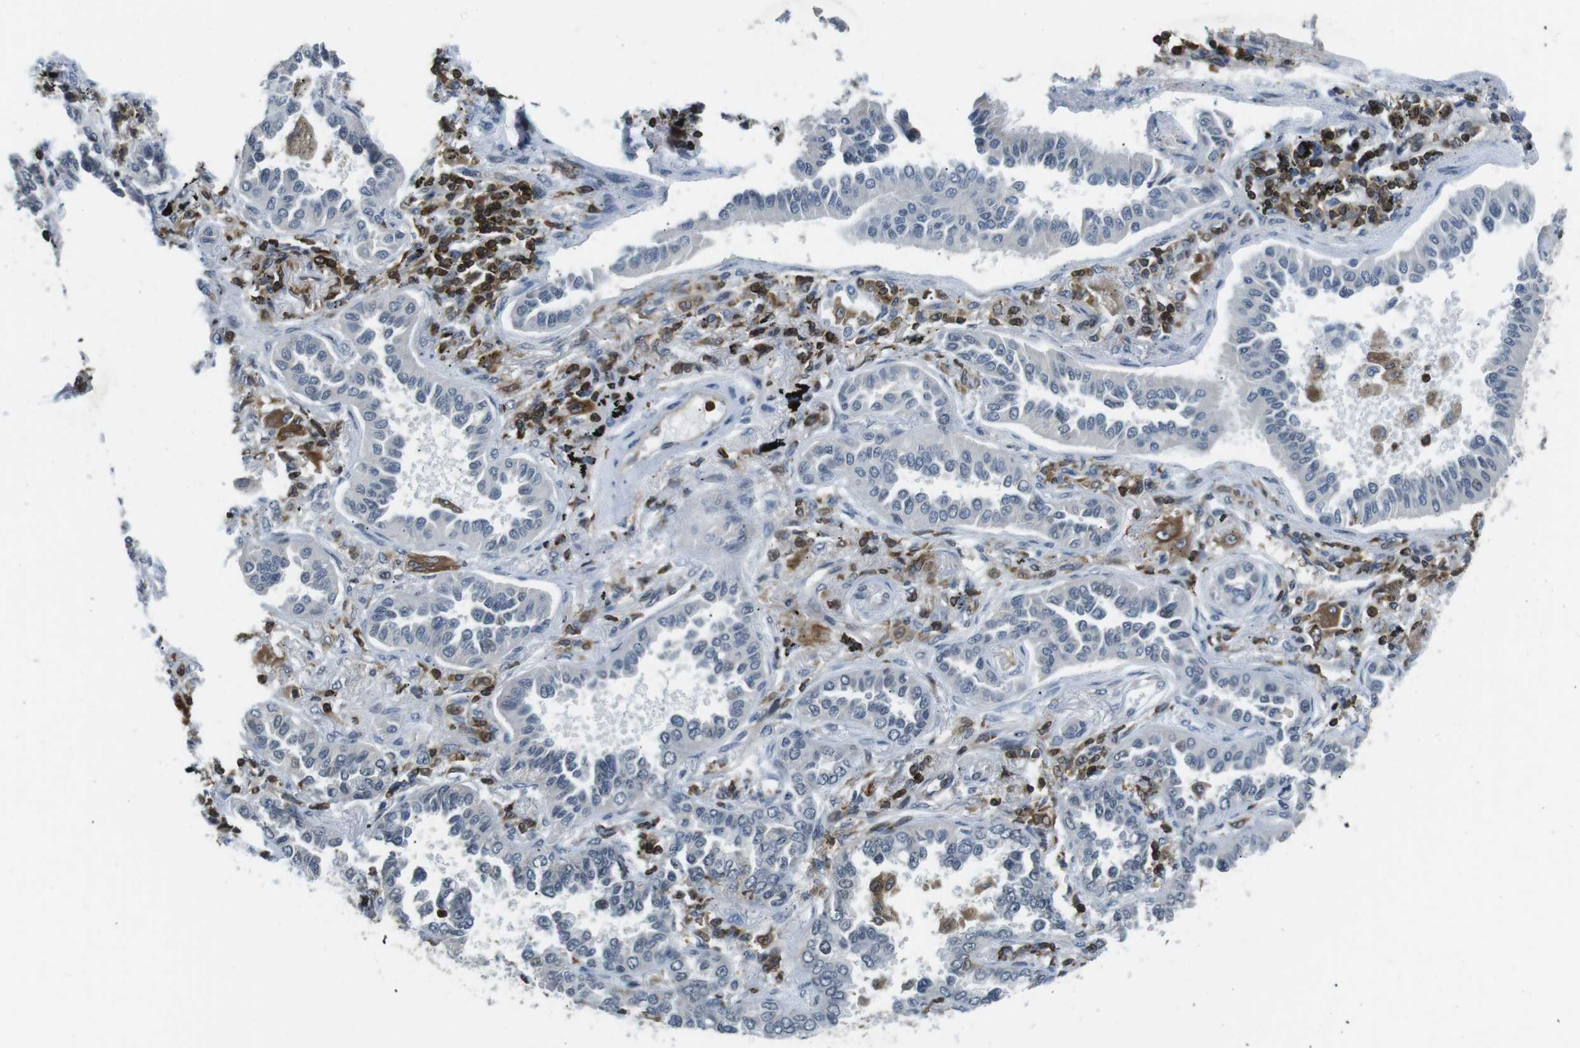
{"staining": {"intensity": "negative", "quantity": "none", "location": "none"}, "tissue": "lung cancer", "cell_type": "Tumor cells", "image_type": "cancer", "snomed": [{"axis": "morphology", "description": "Normal tissue, NOS"}, {"axis": "morphology", "description": "Adenocarcinoma, NOS"}, {"axis": "topography", "description": "Lung"}], "caption": "Immunohistochemistry (IHC) histopathology image of neoplastic tissue: lung cancer (adenocarcinoma) stained with DAB (3,3'-diaminobenzidine) displays no significant protein expression in tumor cells.", "gene": "STK10", "patient": {"sex": "male", "age": 59}}